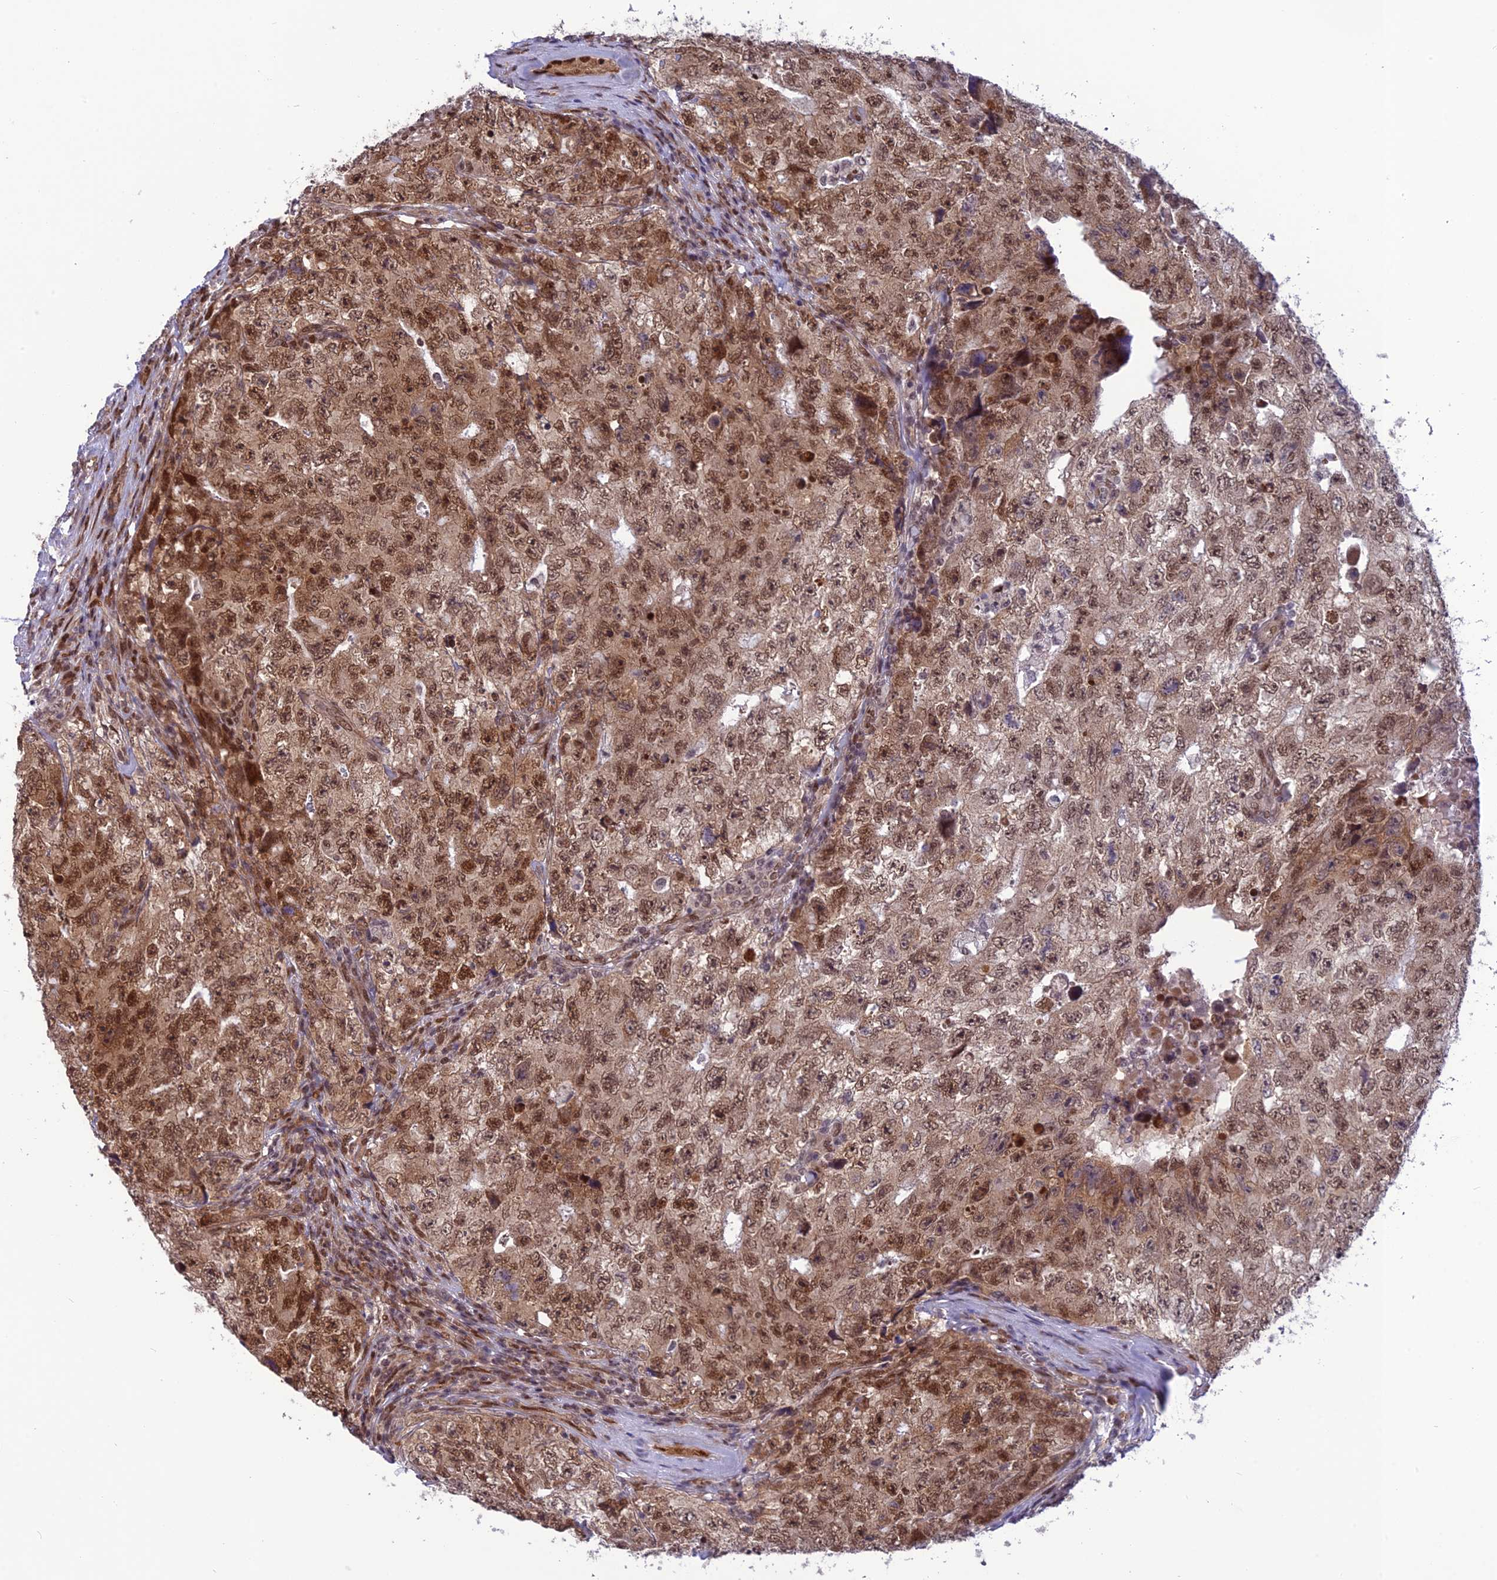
{"staining": {"intensity": "moderate", "quantity": ">75%", "location": "cytoplasmic/membranous,nuclear"}, "tissue": "testis cancer", "cell_type": "Tumor cells", "image_type": "cancer", "snomed": [{"axis": "morphology", "description": "Carcinoma, Embryonal, NOS"}, {"axis": "topography", "description": "Testis"}], "caption": "Testis embryonal carcinoma was stained to show a protein in brown. There is medium levels of moderate cytoplasmic/membranous and nuclear expression in about >75% of tumor cells.", "gene": "RTRAF", "patient": {"sex": "male", "age": 17}}